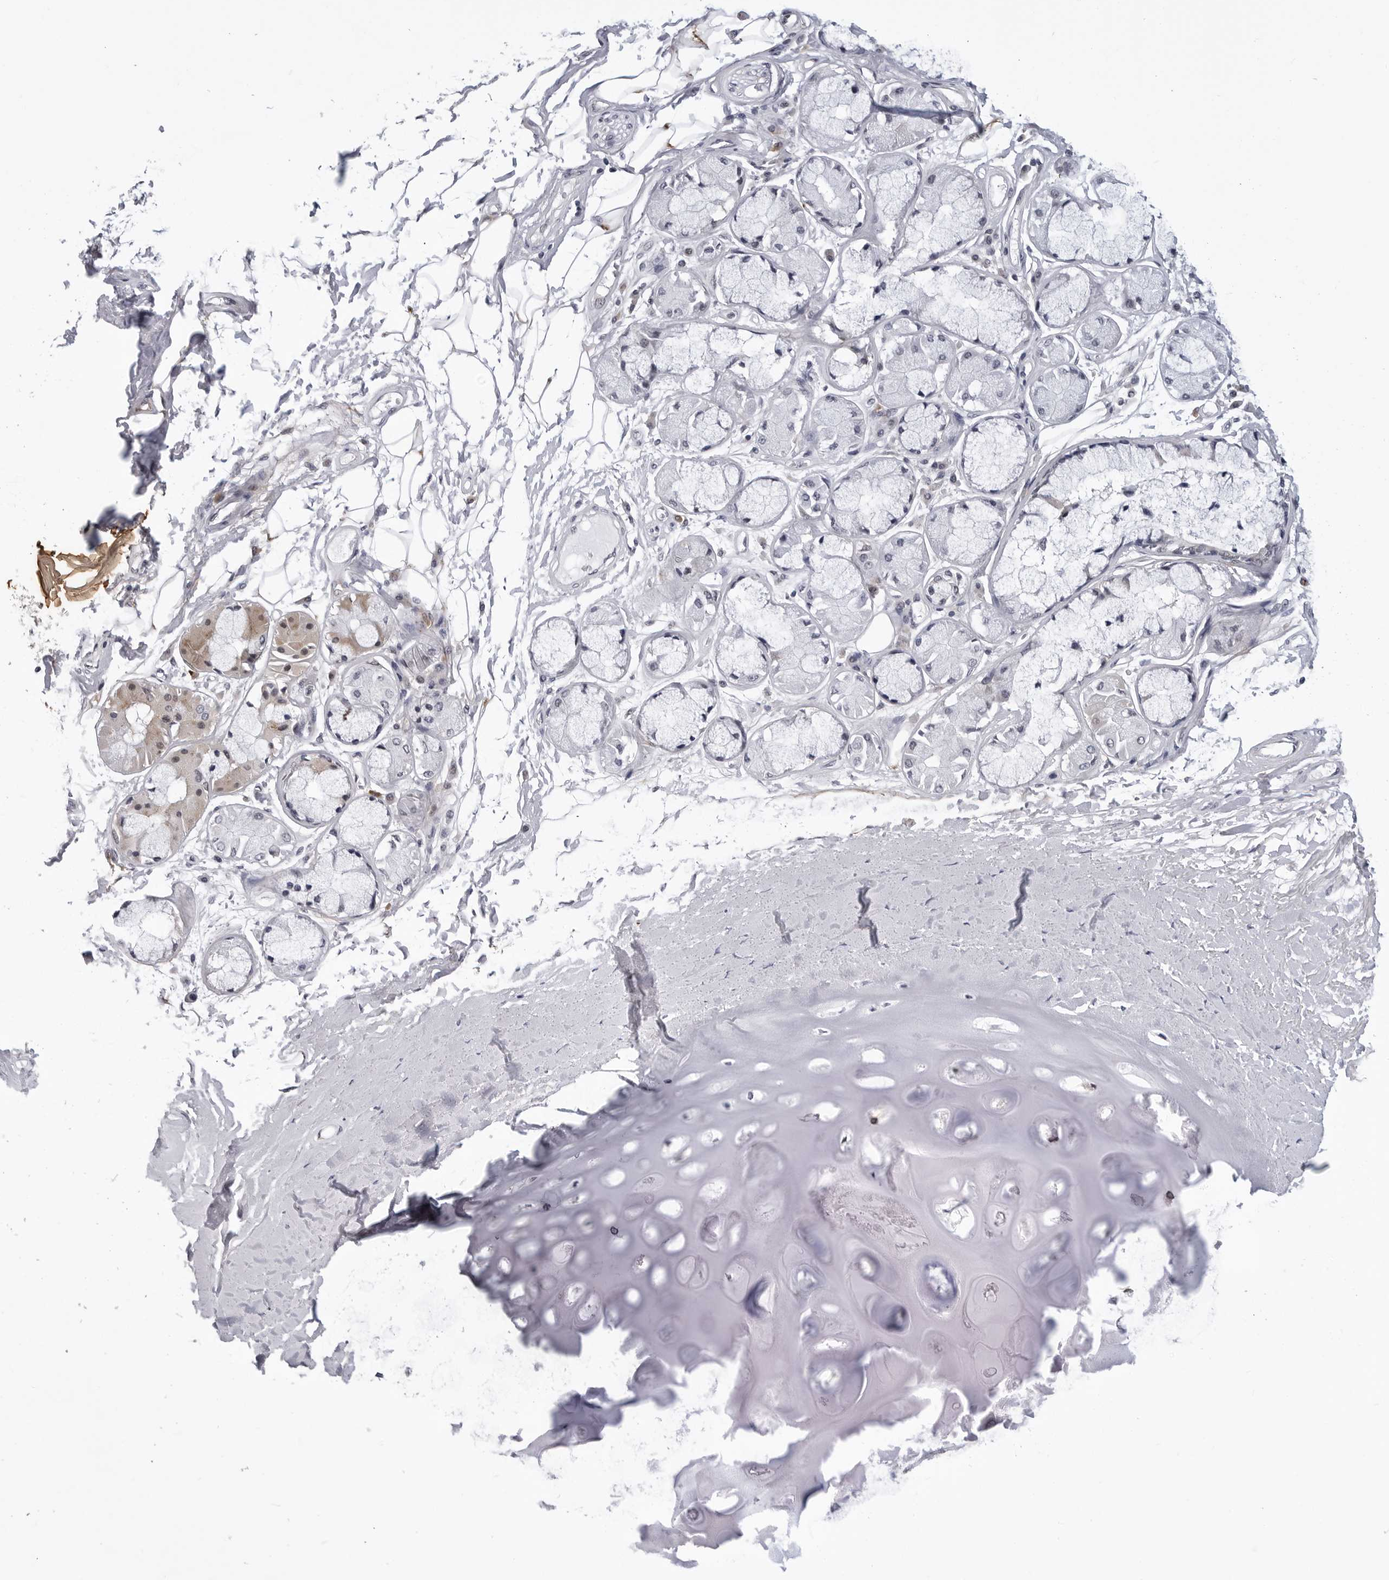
{"staining": {"intensity": "negative", "quantity": "none", "location": "none"}, "tissue": "adipose tissue", "cell_type": "Adipocytes", "image_type": "normal", "snomed": [{"axis": "morphology", "description": "Normal tissue, NOS"}, {"axis": "topography", "description": "Bronchus"}], "caption": "Immunohistochemistry (IHC) histopathology image of benign adipose tissue: human adipose tissue stained with DAB (3,3'-diaminobenzidine) displays no significant protein positivity in adipocytes.", "gene": "KIAA1614", "patient": {"sex": "male", "age": 66}}